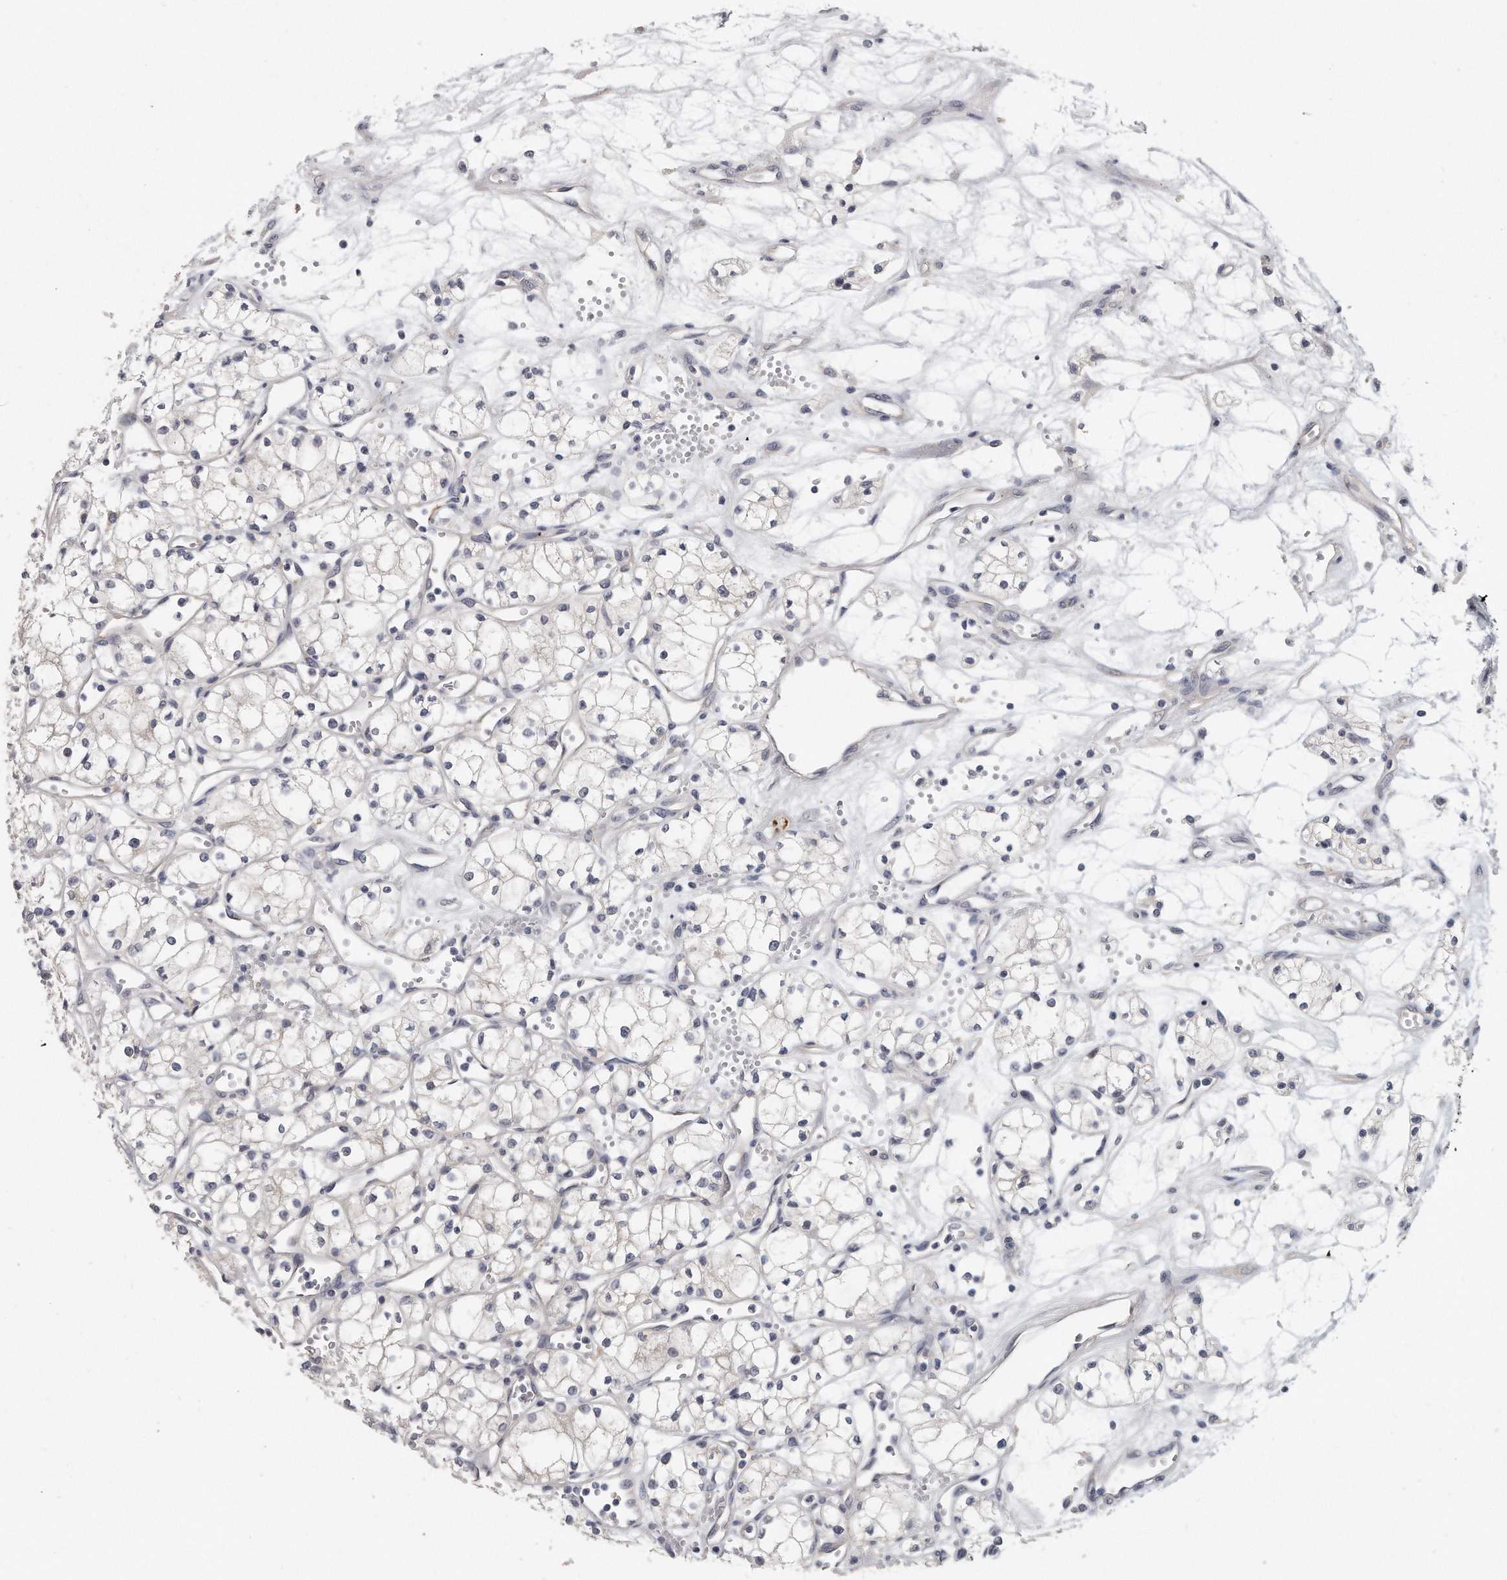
{"staining": {"intensity": "negative", "quantity": "none", "location": "none"}, "tissue": "renal cancer", "cell_type": "Tumor cells", "image_type": "cancer", "snomed": [{"axis": "morphology", "description": "Adenocarcinoma, NOS"}, {"axis": "topography", "description": "Kidney"}], "caption": "Protein analysis of adenocarcinoma (renal) shows no significant positivity in tumor cells.", "gene": "KLHL7", "patient": {"sex": "male", "age": 59}}